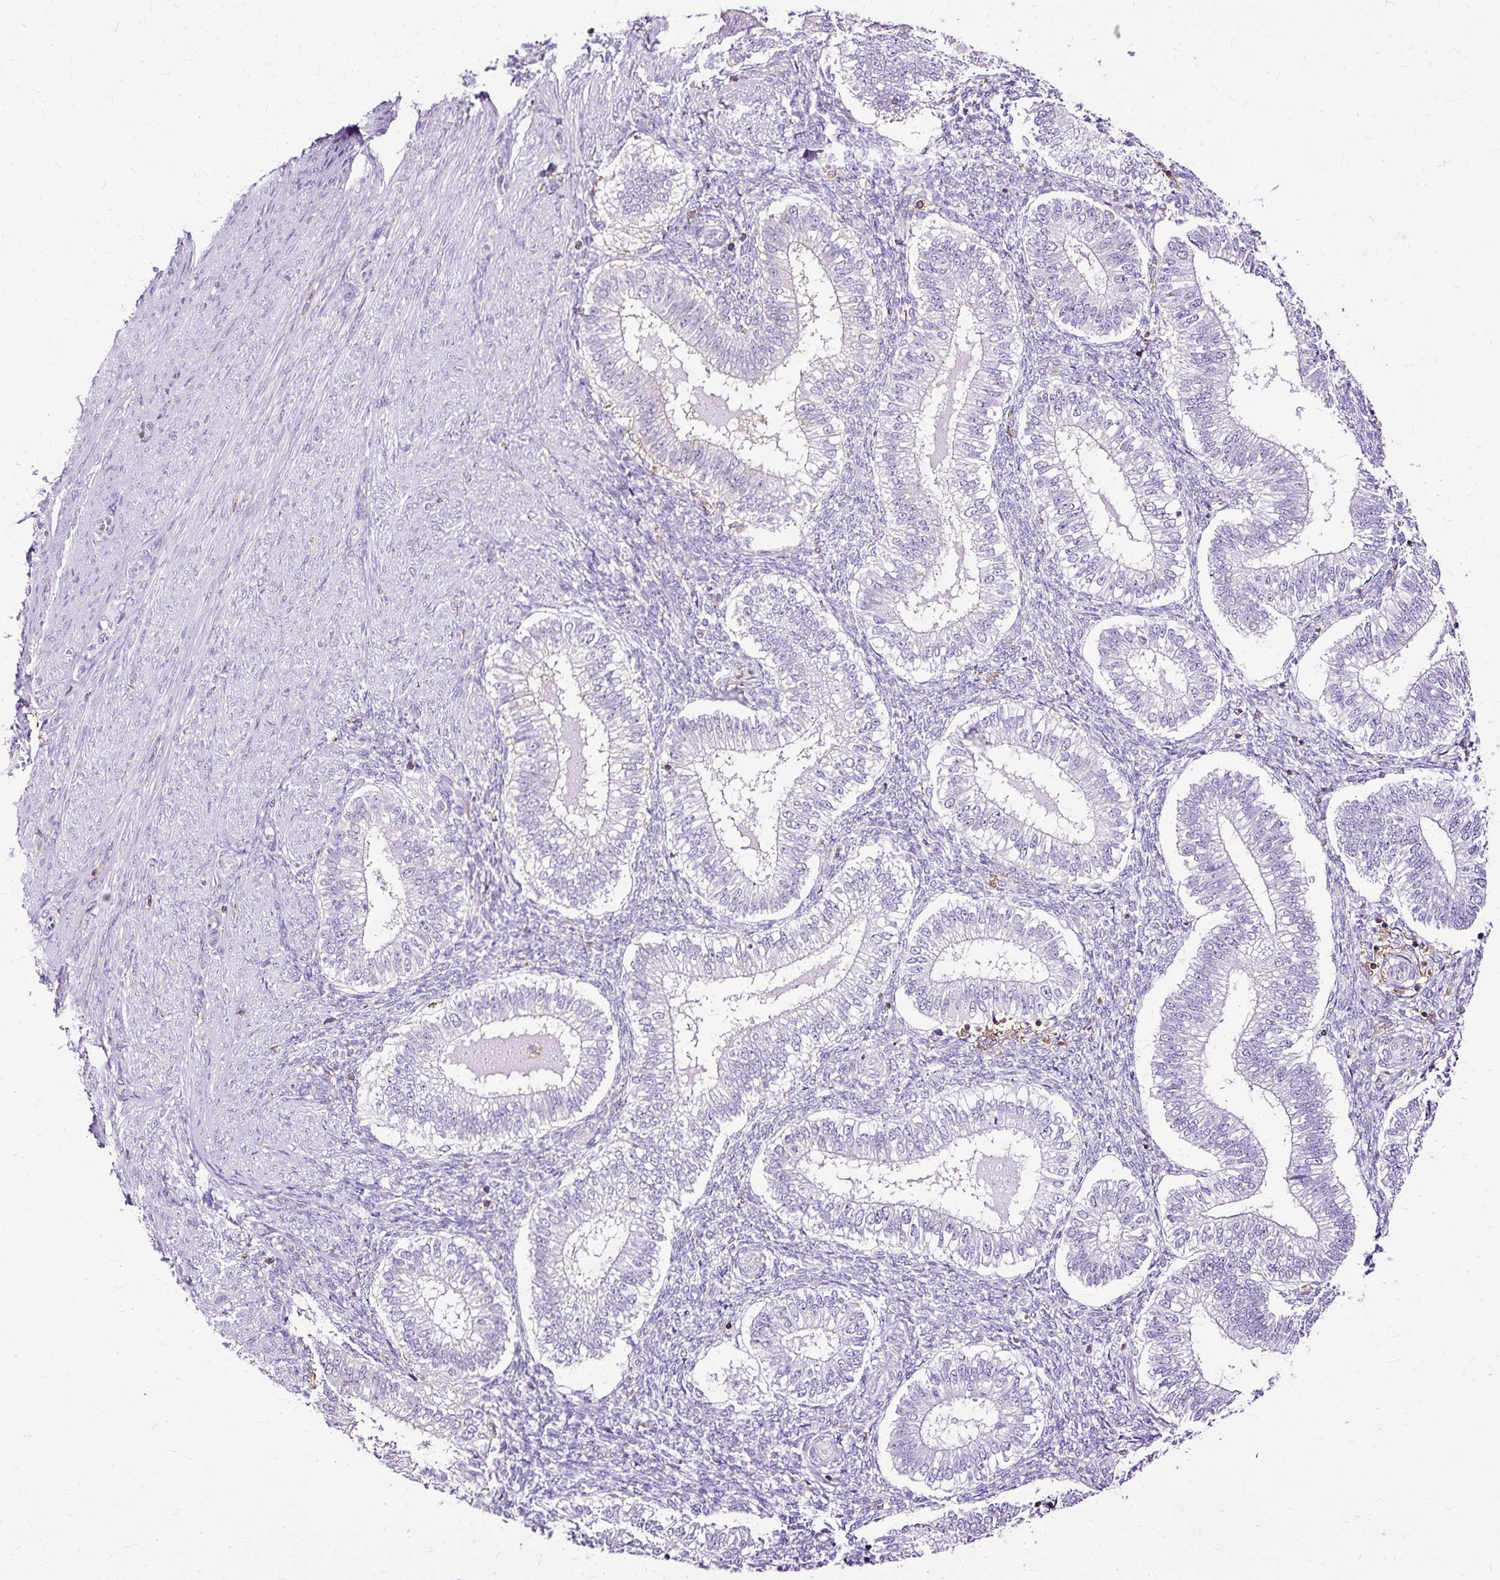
{"staining": {"intensity": "negative", "quantity": "none", "location": "none"}, "tissue": "endometrium", "cell_type": "Cells in endometrial stroma", "image_type": "normal", "snomed": [{"axis": "morphology", "description": "Normal tissue, NOS"}, {"axis": "topography", "description": "Endometrium"}], "caption": "Immunohistochemistry (IHC) of benign human endometrium exhibits no expression in cells in endometrial stroma.", "gene": "TWF2", "patient": {"sex": "female", "age": 25}}